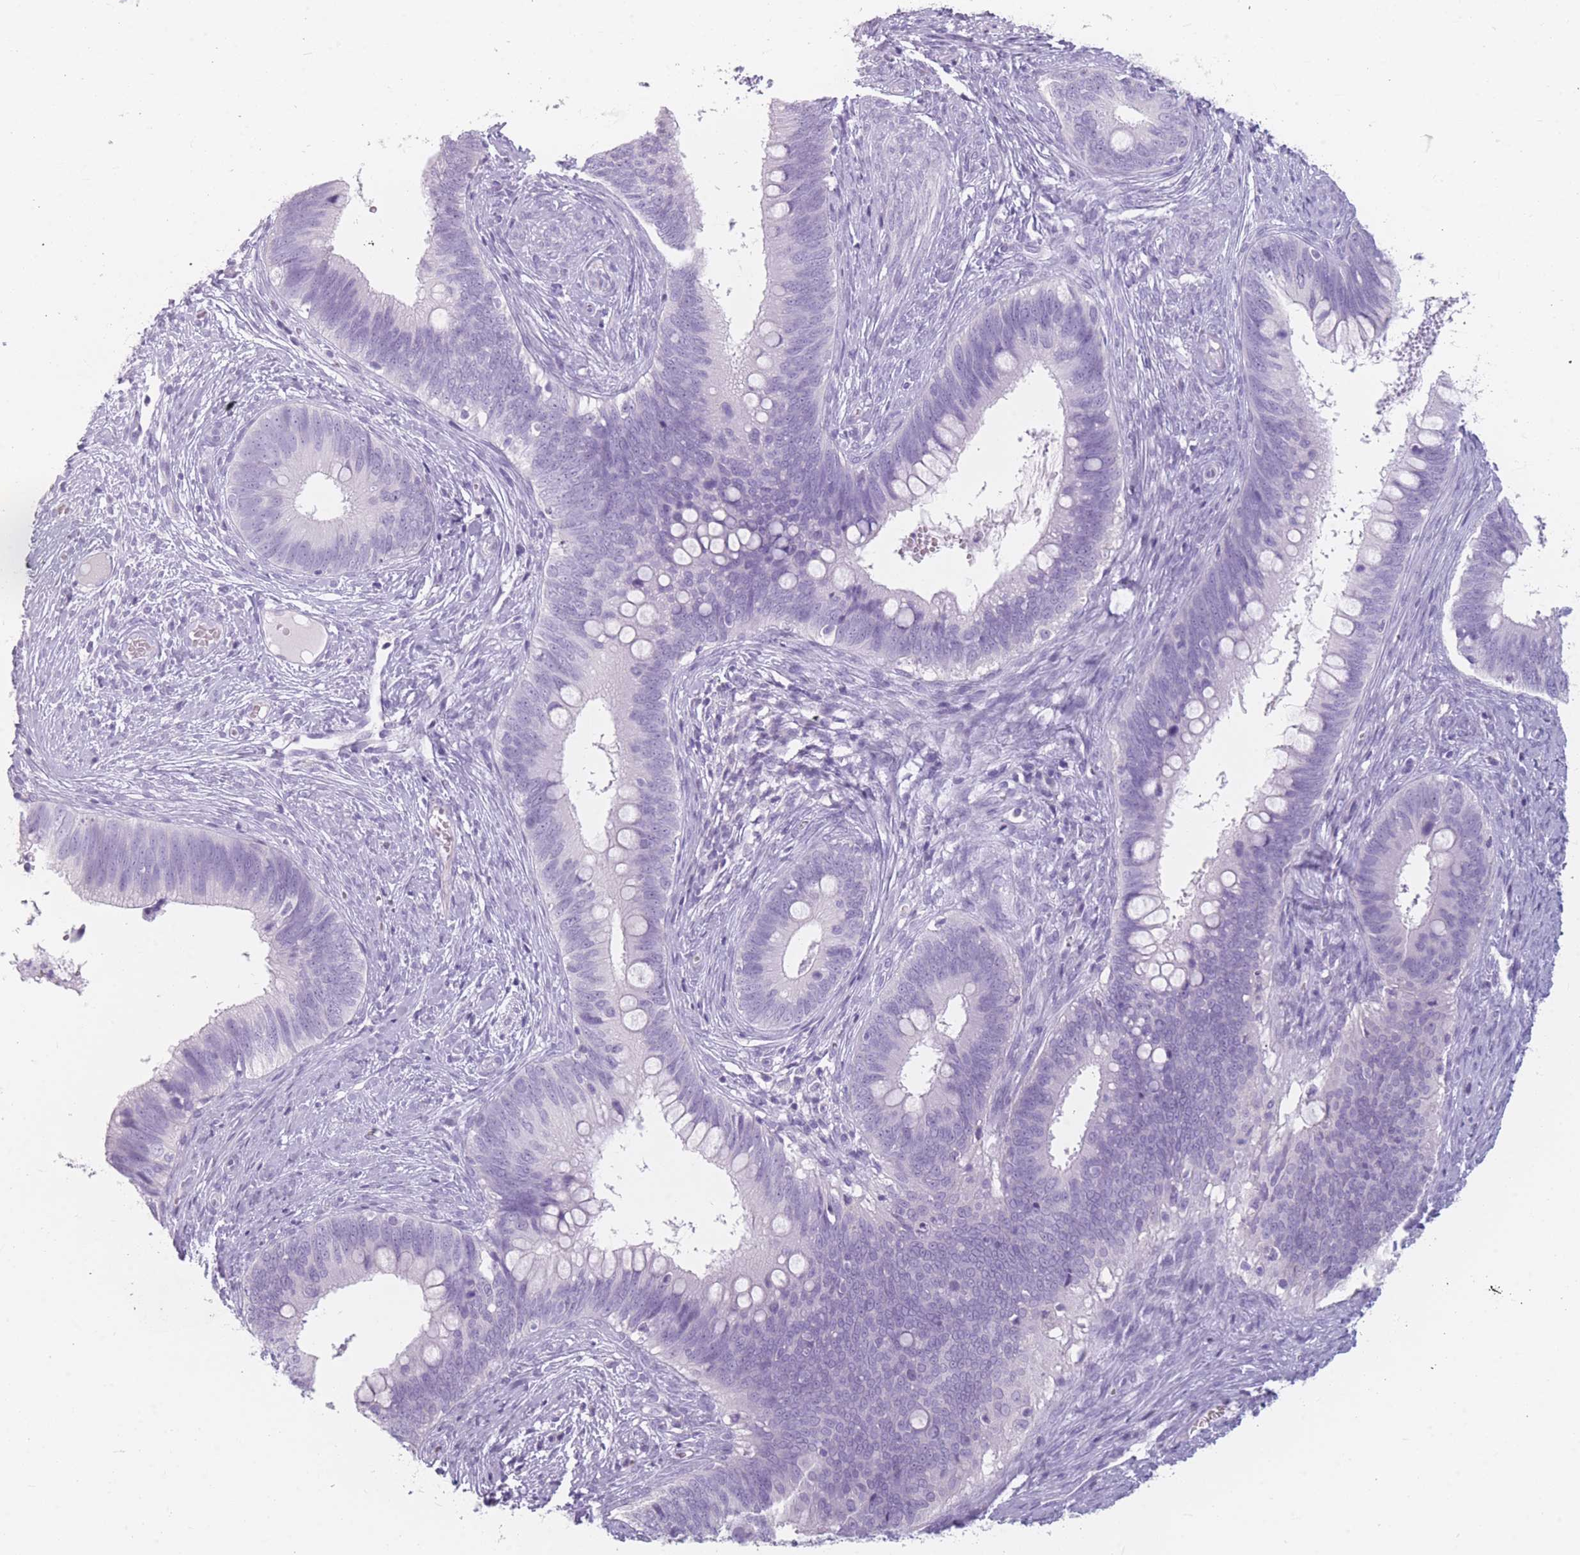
{"staining": {"intensity": "negative", "quantity": "none", "location": "none"}, "tissue": "cervical cancer", "cell_type": "Tumor cells", "image_type": "cancer", "snomed": [{"axis": "morphology", "description": "Adenocarcinoma, NOS"}, {"axis": "topography", "description": "Cervix"}], "caption": "An image of human cervical cancer (adenocarcinoma) is negative for staining in tumor cells.", "gene": "CCNO", "patient": {"sex": "female", "age": 42}}